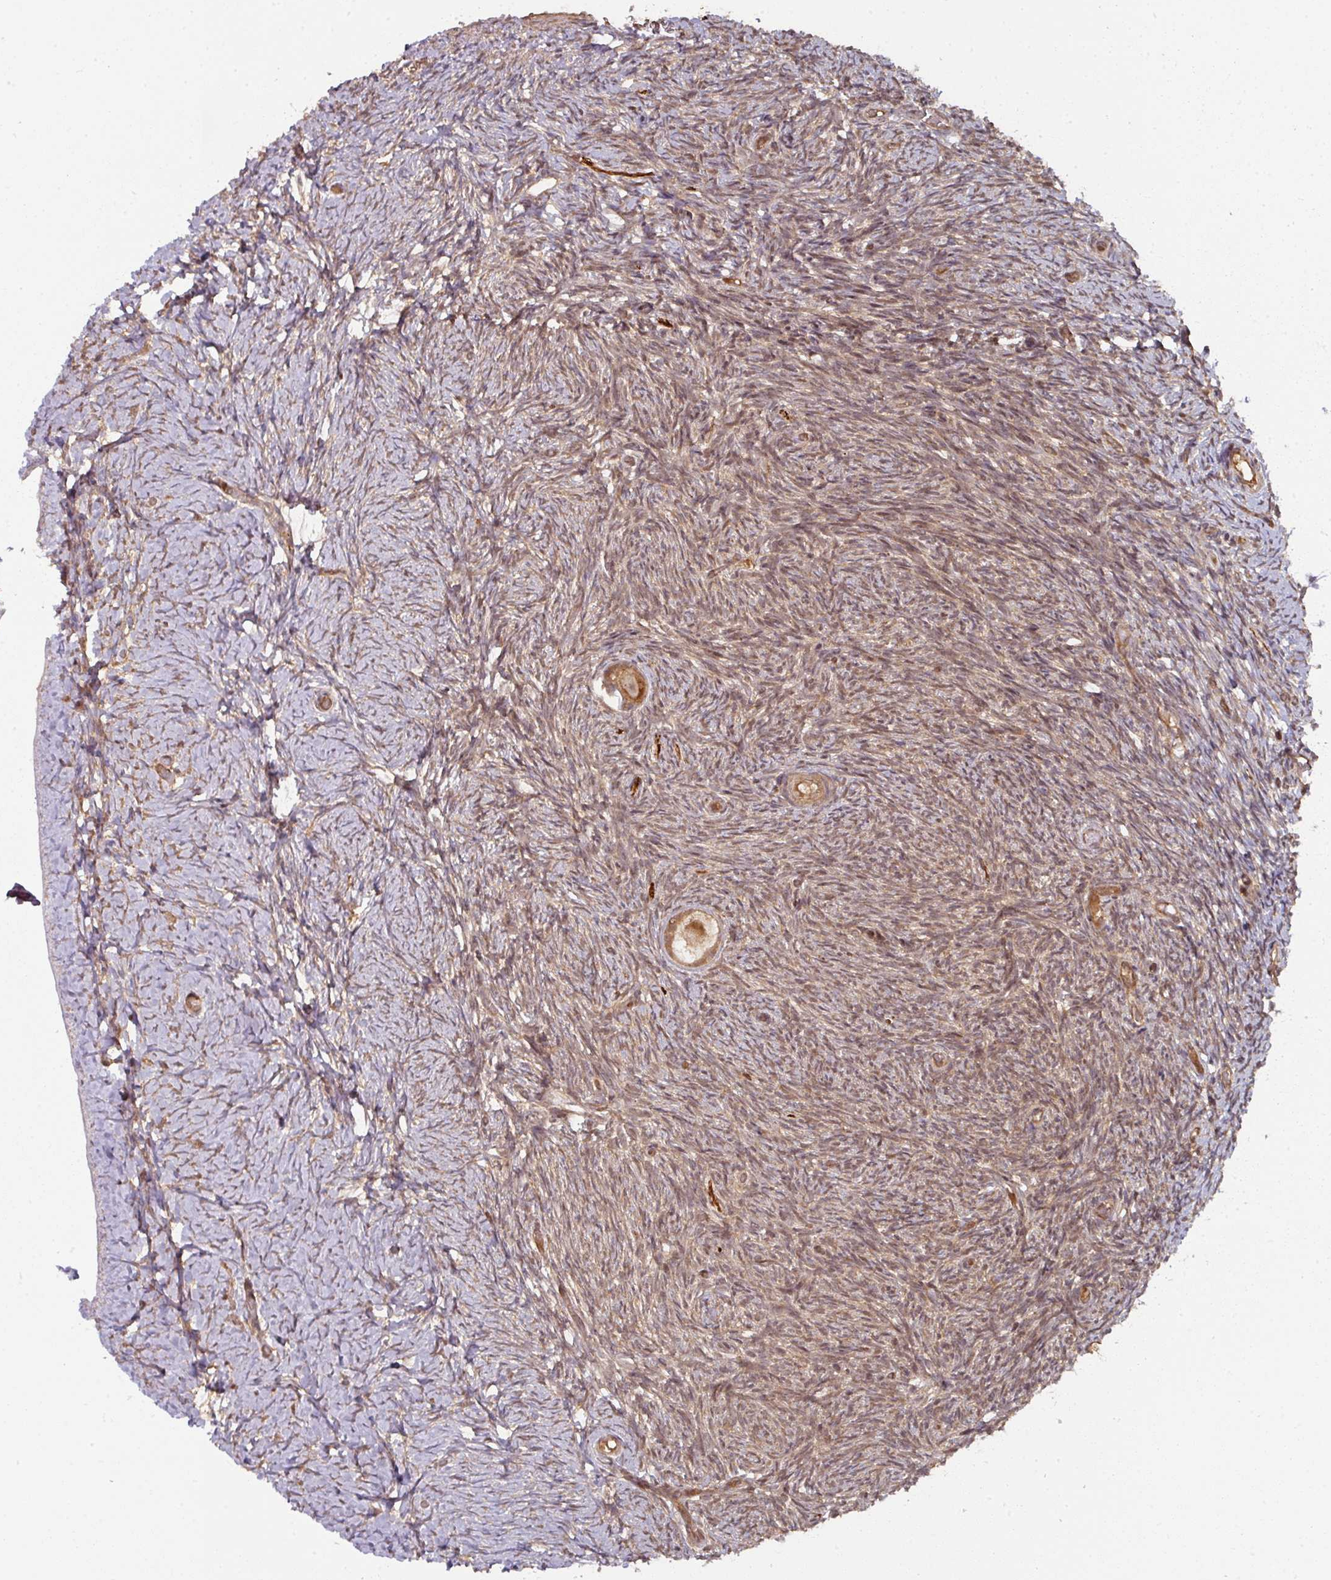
{"staining": {"intensity": "moderate", "quantity": ">75%", "location": "cytoplasmic/membranous"}, "tissue": "ovary", "cell_type": "Follicle cells", "image_type": "normal", "snomed": [{"axis": "morphology", "description": "Normal tissue, NOS"}, {"axis": "topography", "description": "Ovary"}], "caption": "Protein expression analysis of unremarkable human ovary reveals moderate cytoplasmic/membranous positivity in about >75% of follicle cells. Ihc stains the protein of interest in brown and the nuclei are stained blue.", "gene": "EIF4EBP2", "patient": {"sex": "female", "age": 39}}